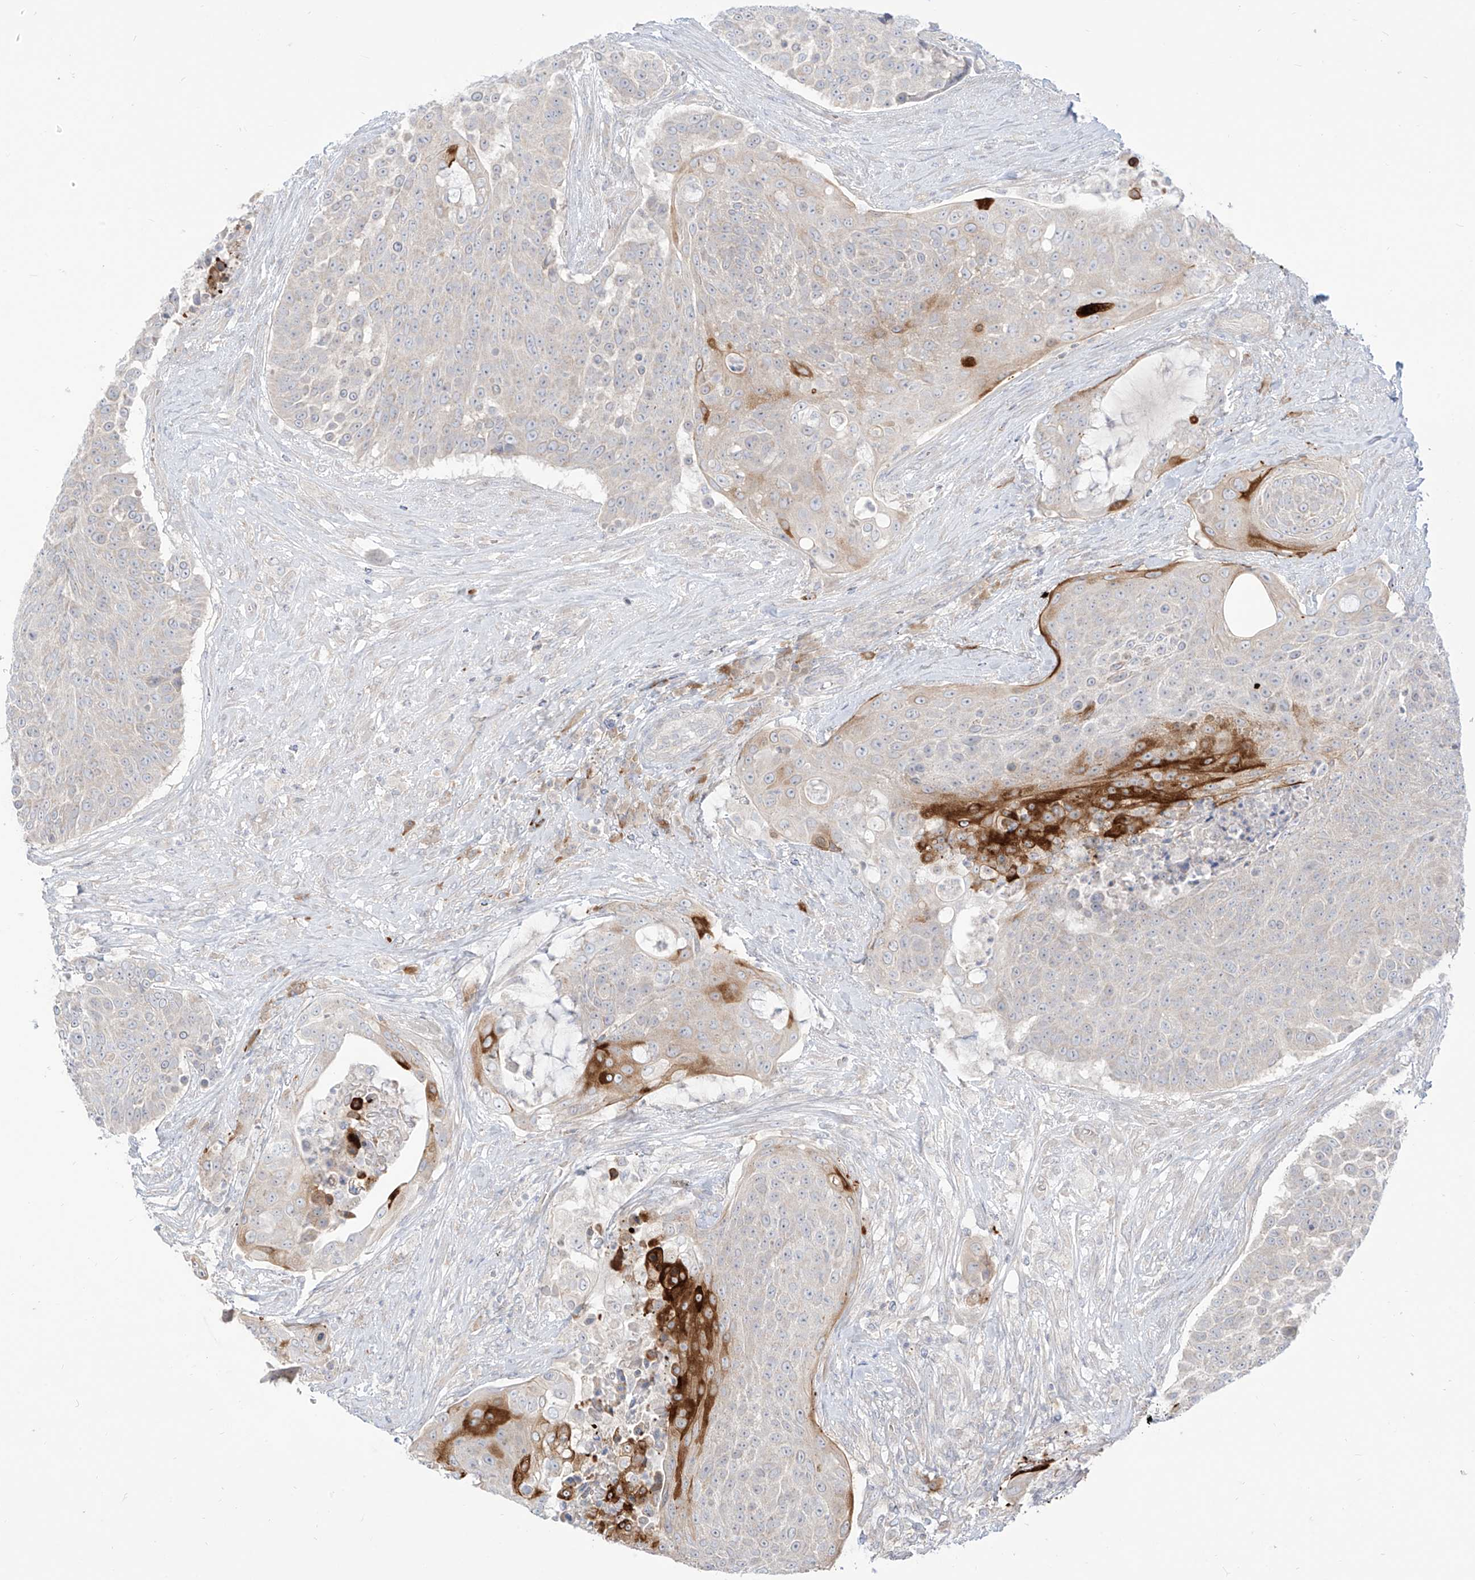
{"staining": {"intensity": "strong", "quantity": "<25%", "location": "cytoplasmic/membranous"}, "tissue": "urothelial cancer", "cell_type": "Tumor cells", "image_type": "cancer", "snomed": [{"axis": "morphology", "description": "Urothelial carcinoma, High grade"}, {"axis": "topography", "description": "Urinary bladder"}], "caption": "Human urothelial cancer stained with a brown dye exhibits strong cytoplasmic/membranous positive positivity in approximately <25% of tumor cells.", "gene": "SYTL3", "patient": {"sex": "female", "age": 63}}